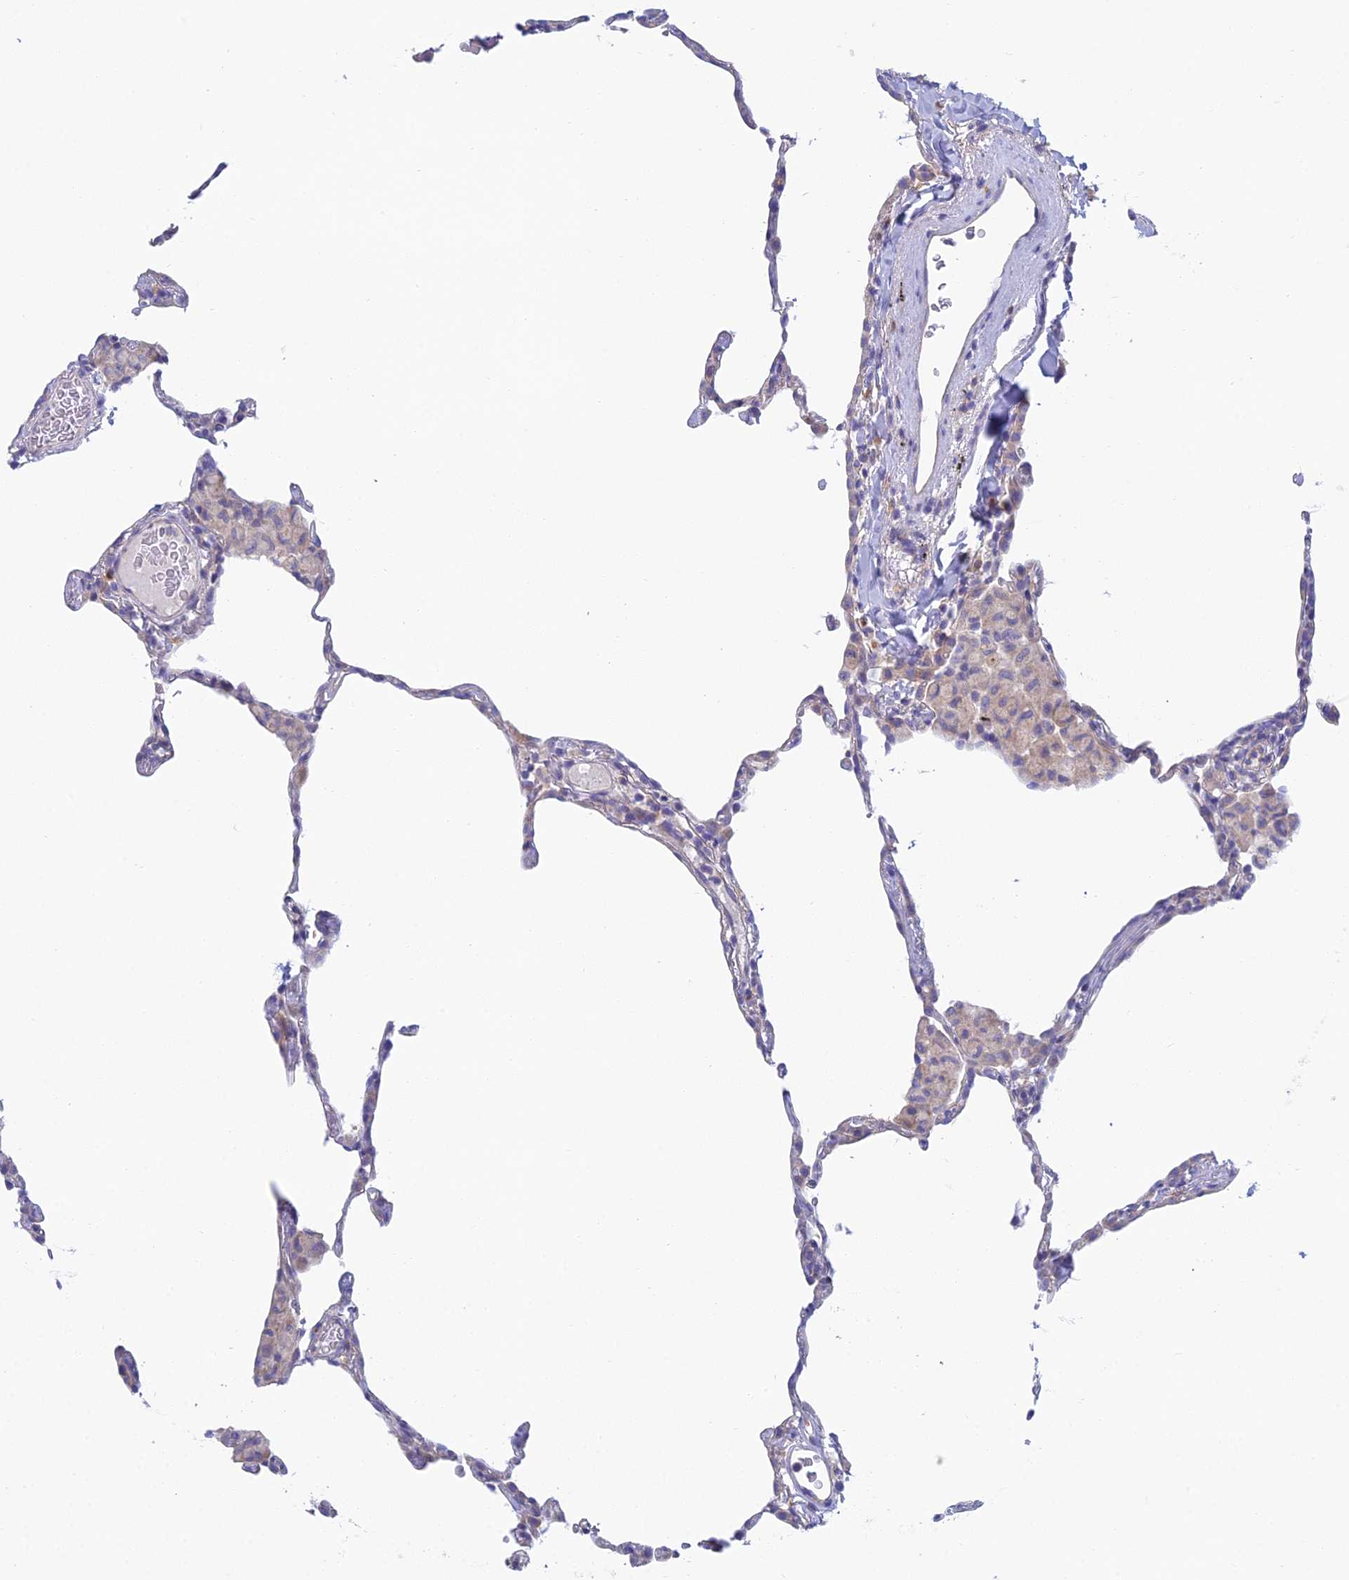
{"staining": {"intensity": "negative", "quantity": "none", "location": "none"}, "tissue": "lung", "cell_type": "Alveolar cells", "image_type": "normal", "snomed": [{"axis": "morphology", "description": "Normal tissue, NOS"}, {"axis": "topography", "description": "Lung"}], "caption": "Histopathology image shows no significant protein positivity in alveolar cells of normal lung.", "gene": "ZNF564", "patient": {"sex": "female", "age": 57}}